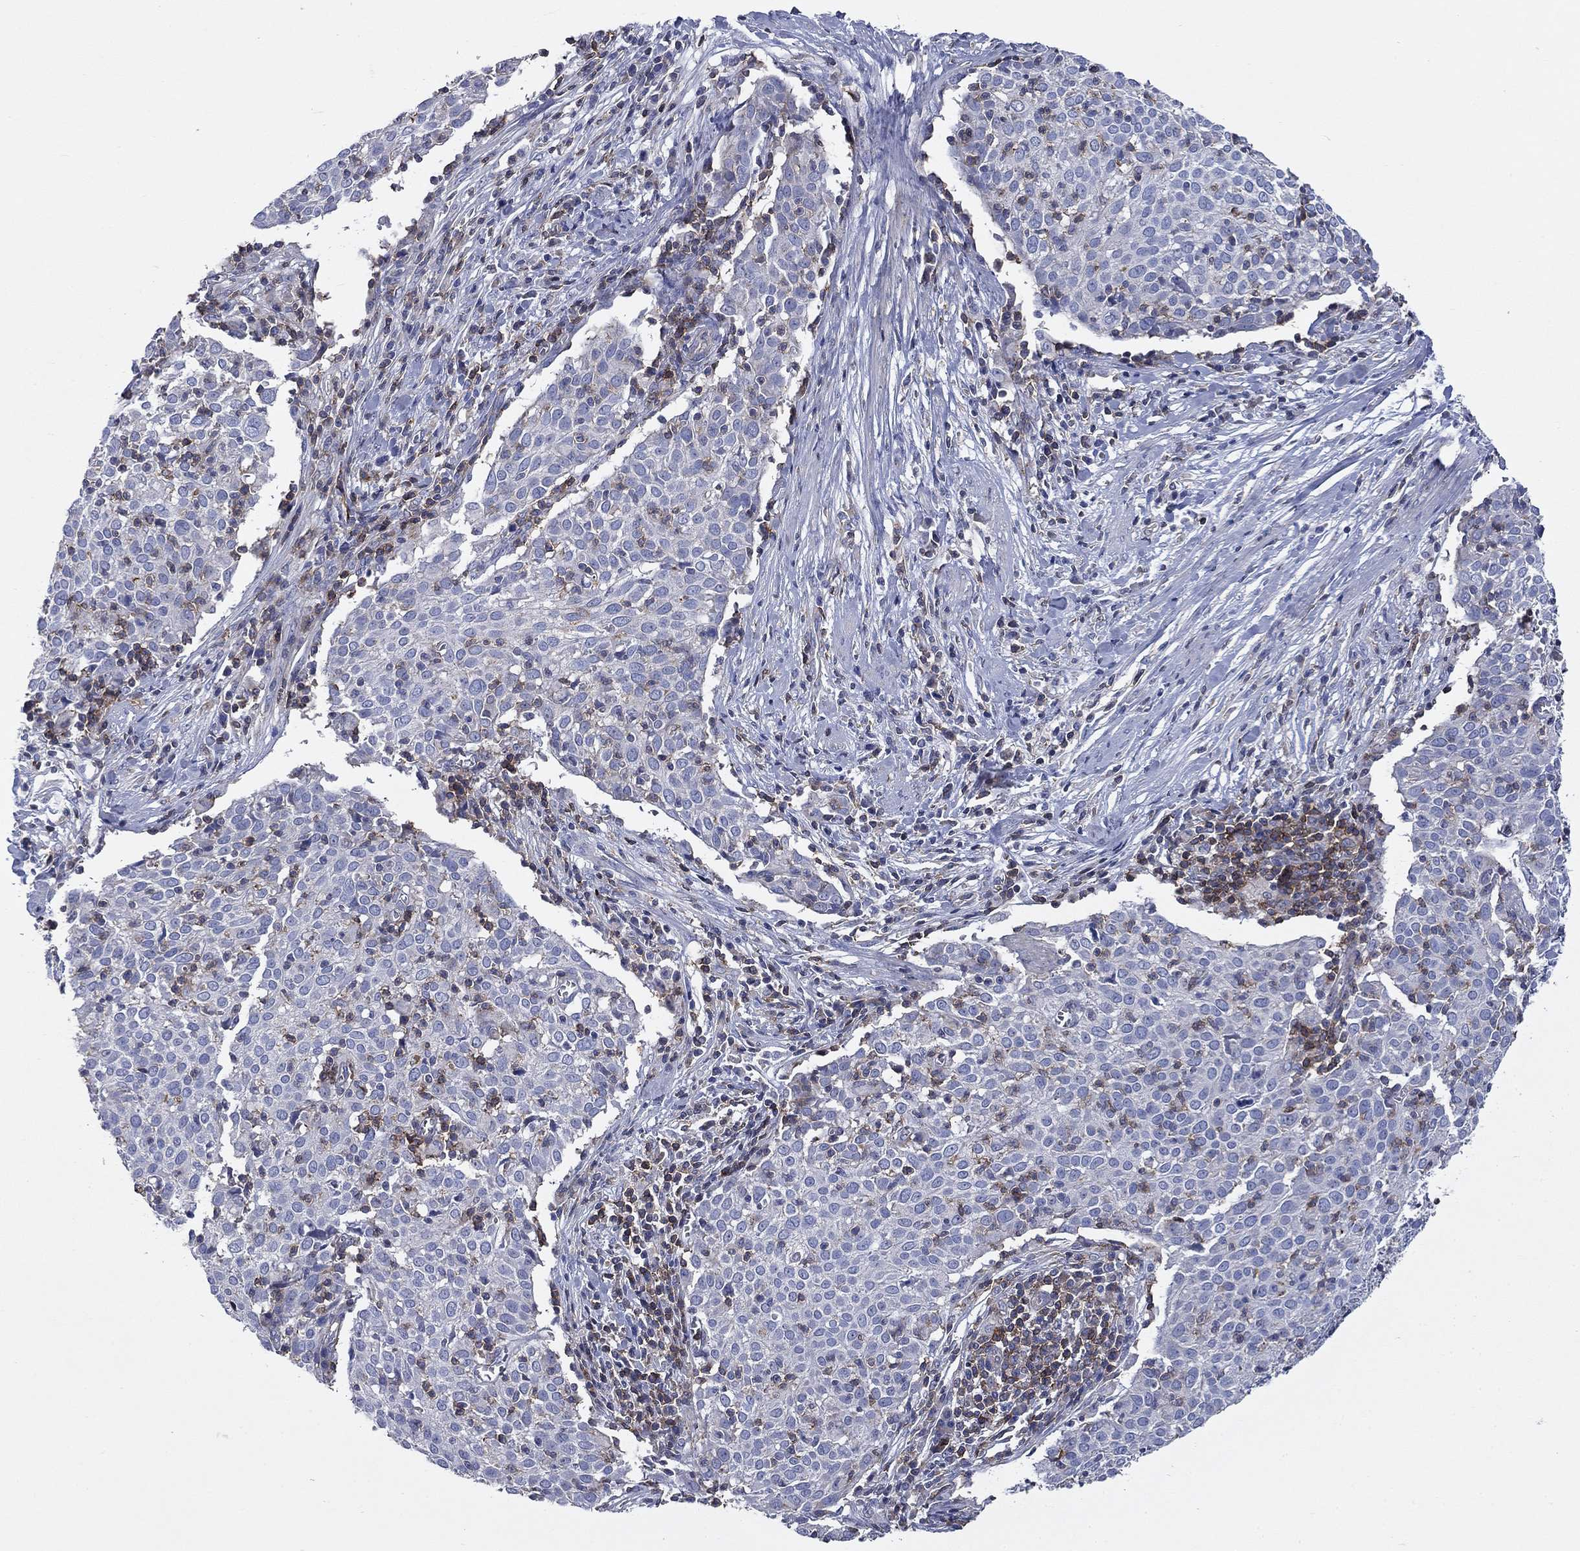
{"staining": {"intensity": "negative", "quantity": "none", "location": "none"}, "tissue": "cervical cancer", "cell_type": "Tumor cells", "image_type": "cancer", "snomed": [{"axis": "morphology", "description": "Squamous cell carcinoma, NOS"}, {"axis": "topography", "description": "Cervix"}], "caption": "Protein analysis of cervical cancer (squamous cell carcinoma) demonstrates no significant expression in tumor cells. (Brightfield microscopy of DAB (3,3'-diaminobenzidine) immunohistochemistry (IHC) at high magnification).", "gene": "SIT1", "patient": {"sex": "female", "age": 39}}